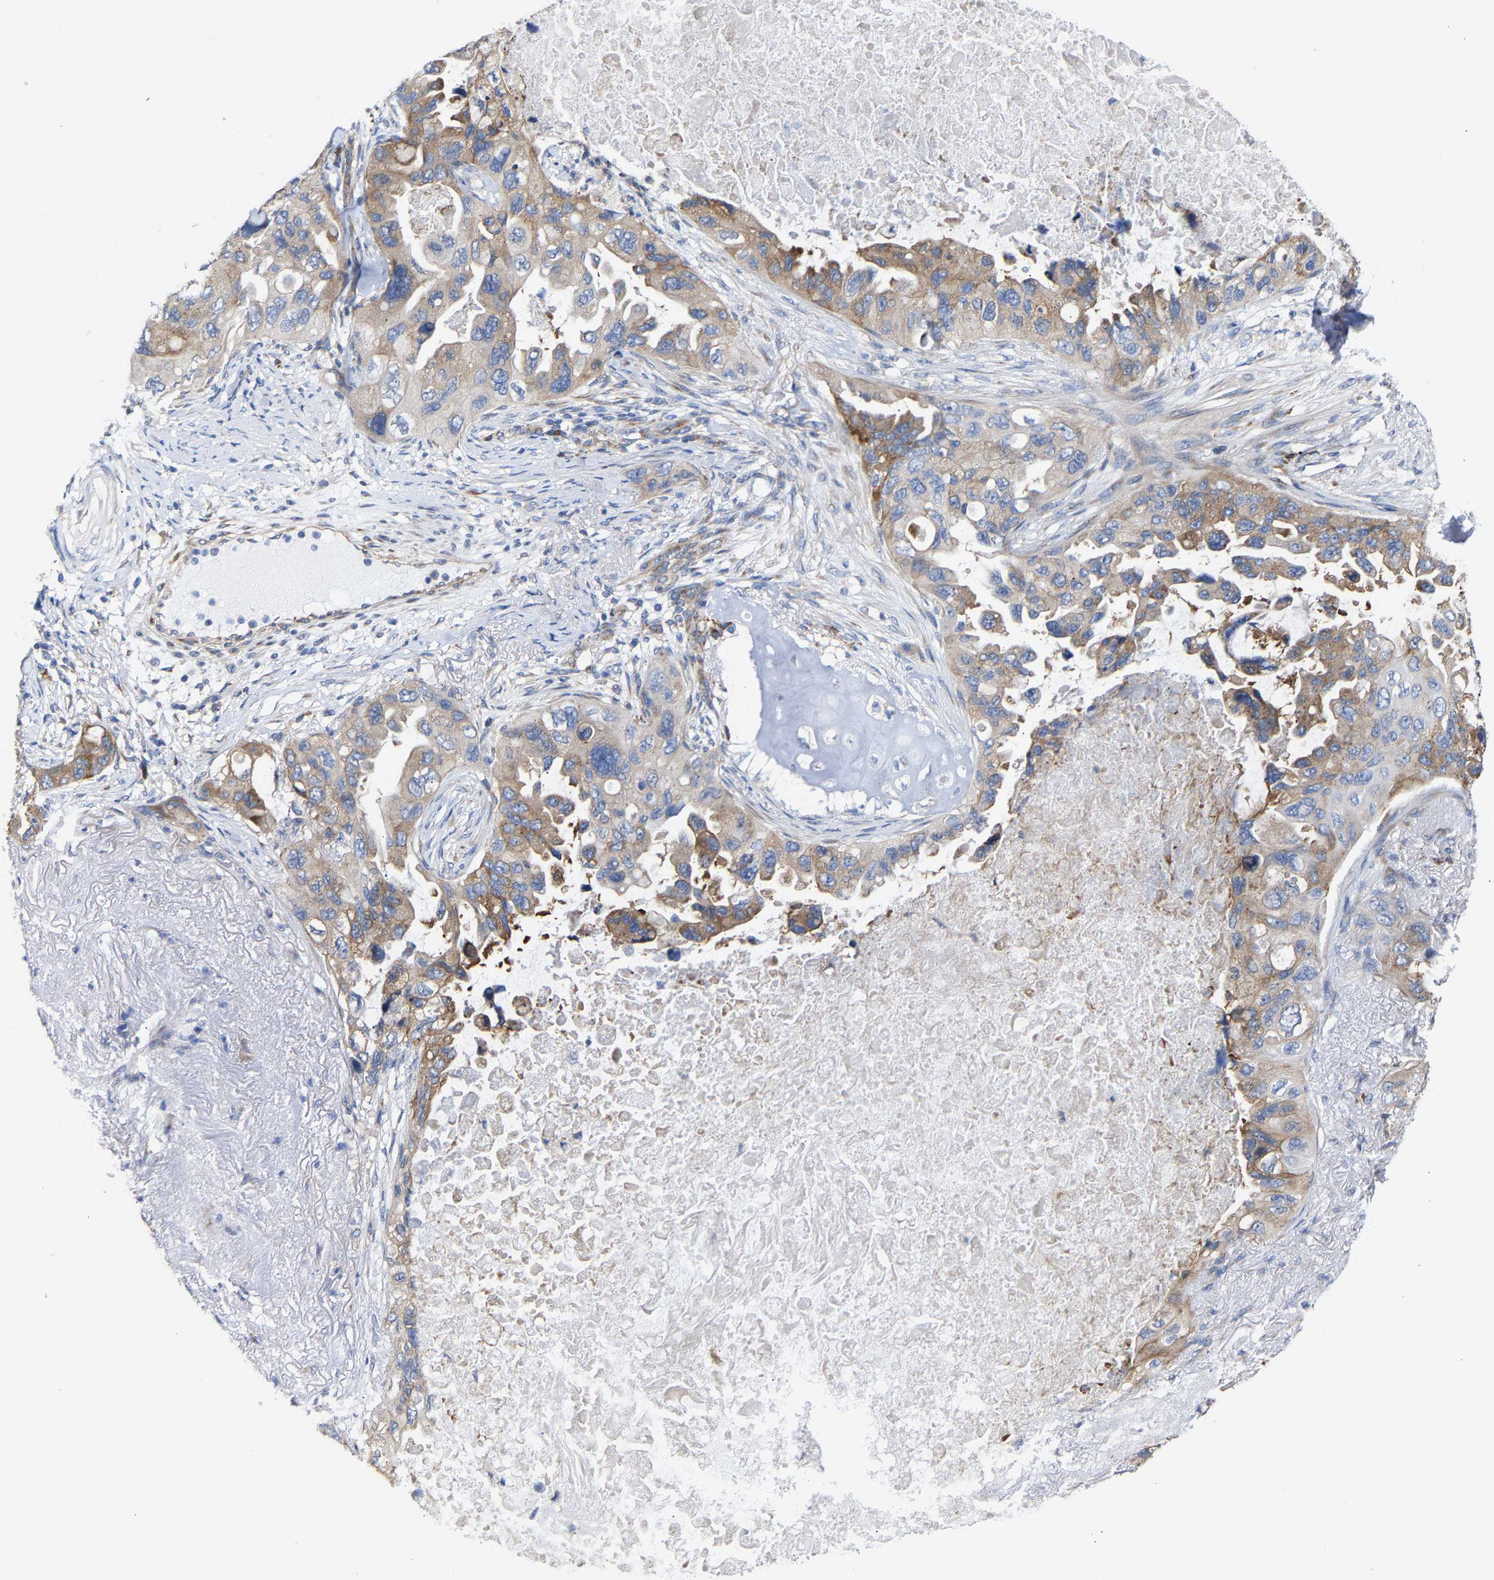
{"staining": {"intensity": "moderate", "quantity": "25%-75%", "location": "cytoplasmic/membranous"}, "tissue": "lung cancer", "cell_type": "Tumor cells", "image_type": "cancer", "snomed": [{"axis": "morphology", "description": "Squamous cell carcinoma, NOS"}, {"axis": "topography", "description": "Lung"}], "caption": "Tumor cells exhibit medium levels of moderate cytoplasmic/membranous positivity in approximately 25%-75% of cells in lung squamous cell carcinoma.", "gene": "PPP1R15A", "patient": {"sex": "female", "age": 73}}